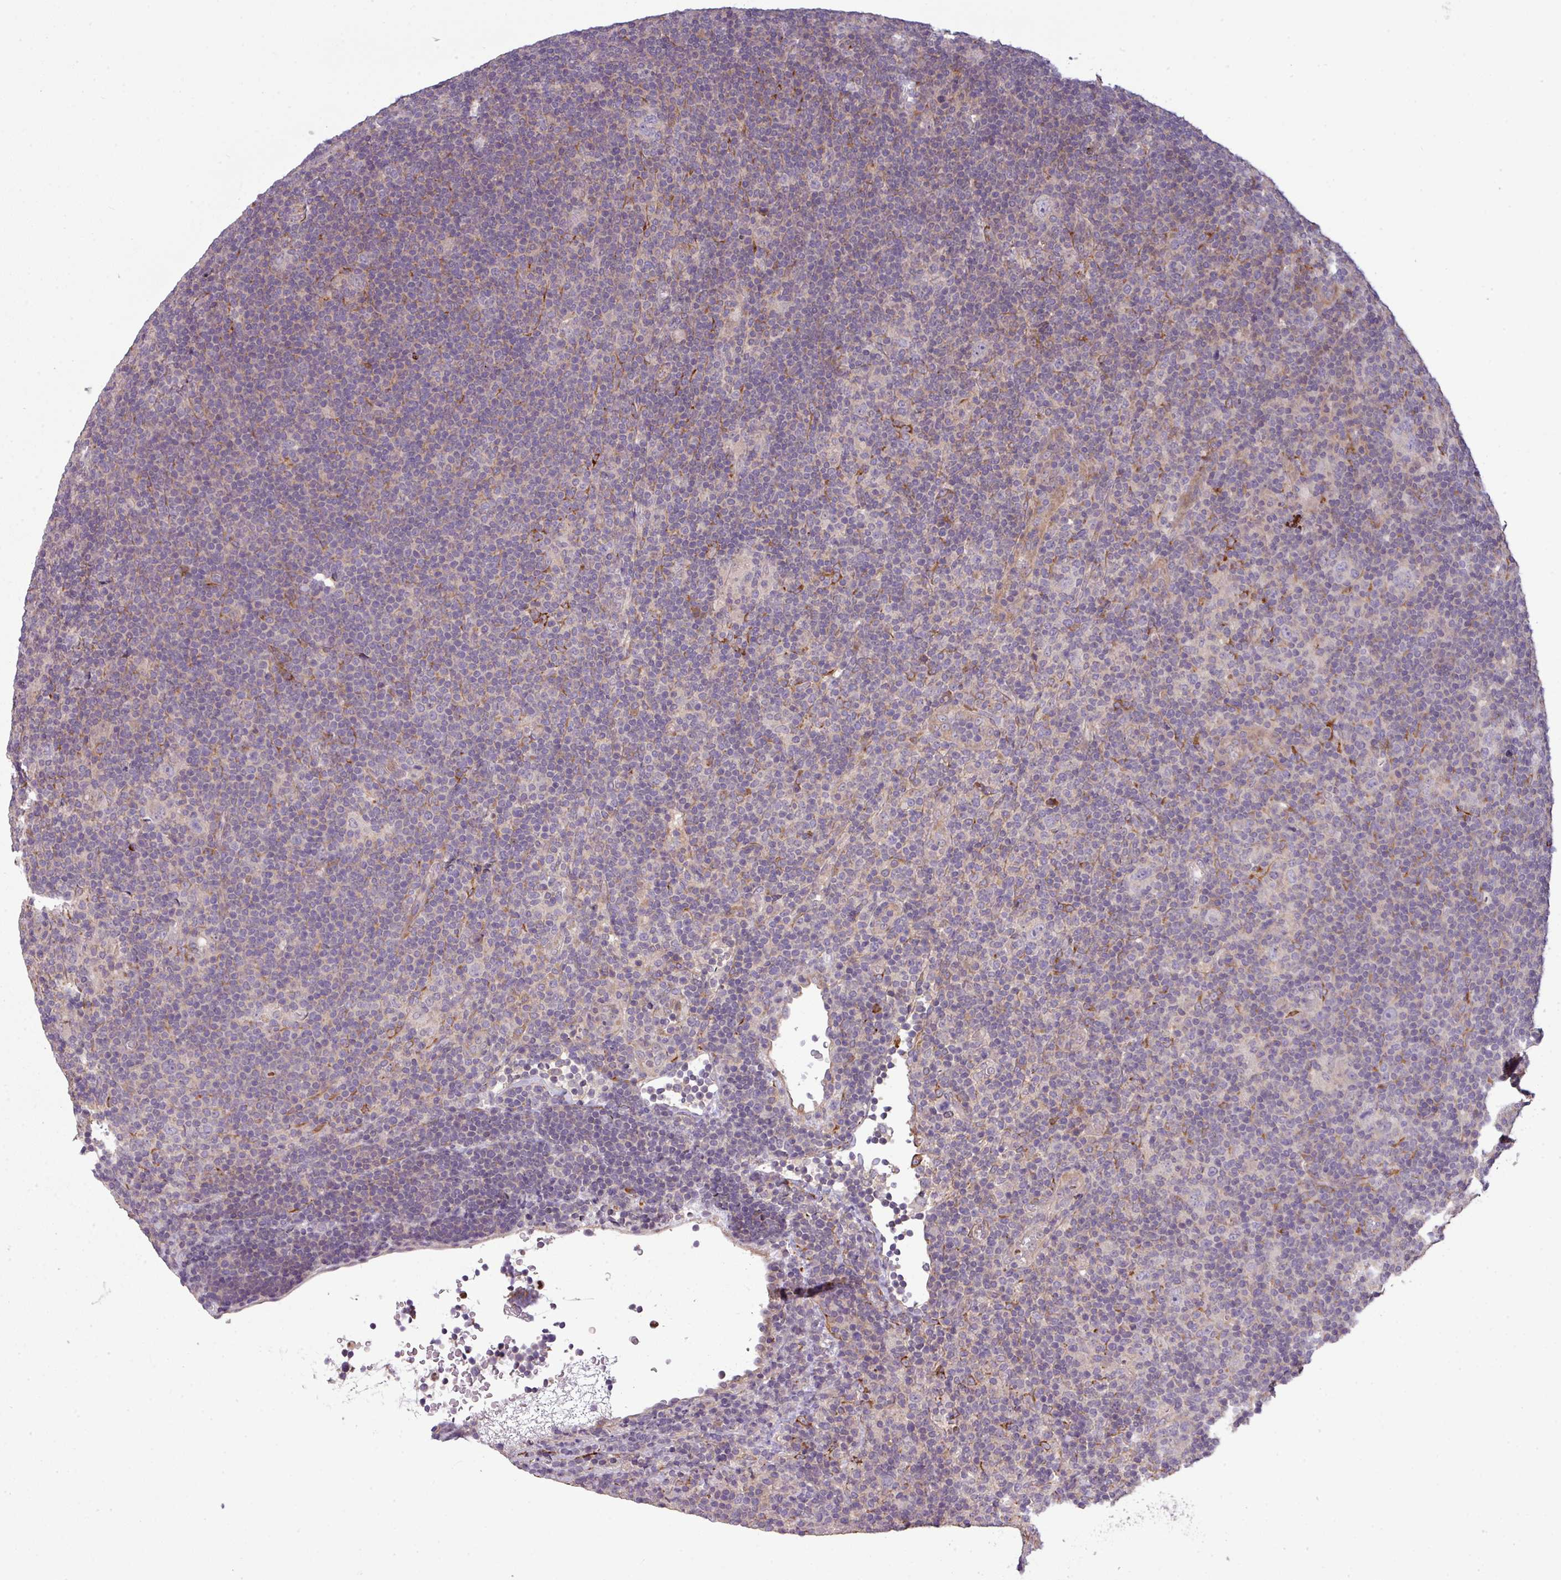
{"staining": {"intensity": "negative", "quantity": "none", "location": "none"}, "tissue": "lymphoma", "cell_type": "Tumor cells", "image_type": "cancer", "snomed": [{"axis": "morphology", "description": "Hodgkin's disease, NOS"}, {"axis": "topography", "description": "Lymph node"}], "caption": "Micrograph shows no protein positivity in tumor cells of Hodgkin's disease tissue. (DAB immunohistochemistry (IHC) visualized using brightfield microscopy, high magnification).", "gene": "PAPLN", "patient": {"sex": "female", "age": 57}}